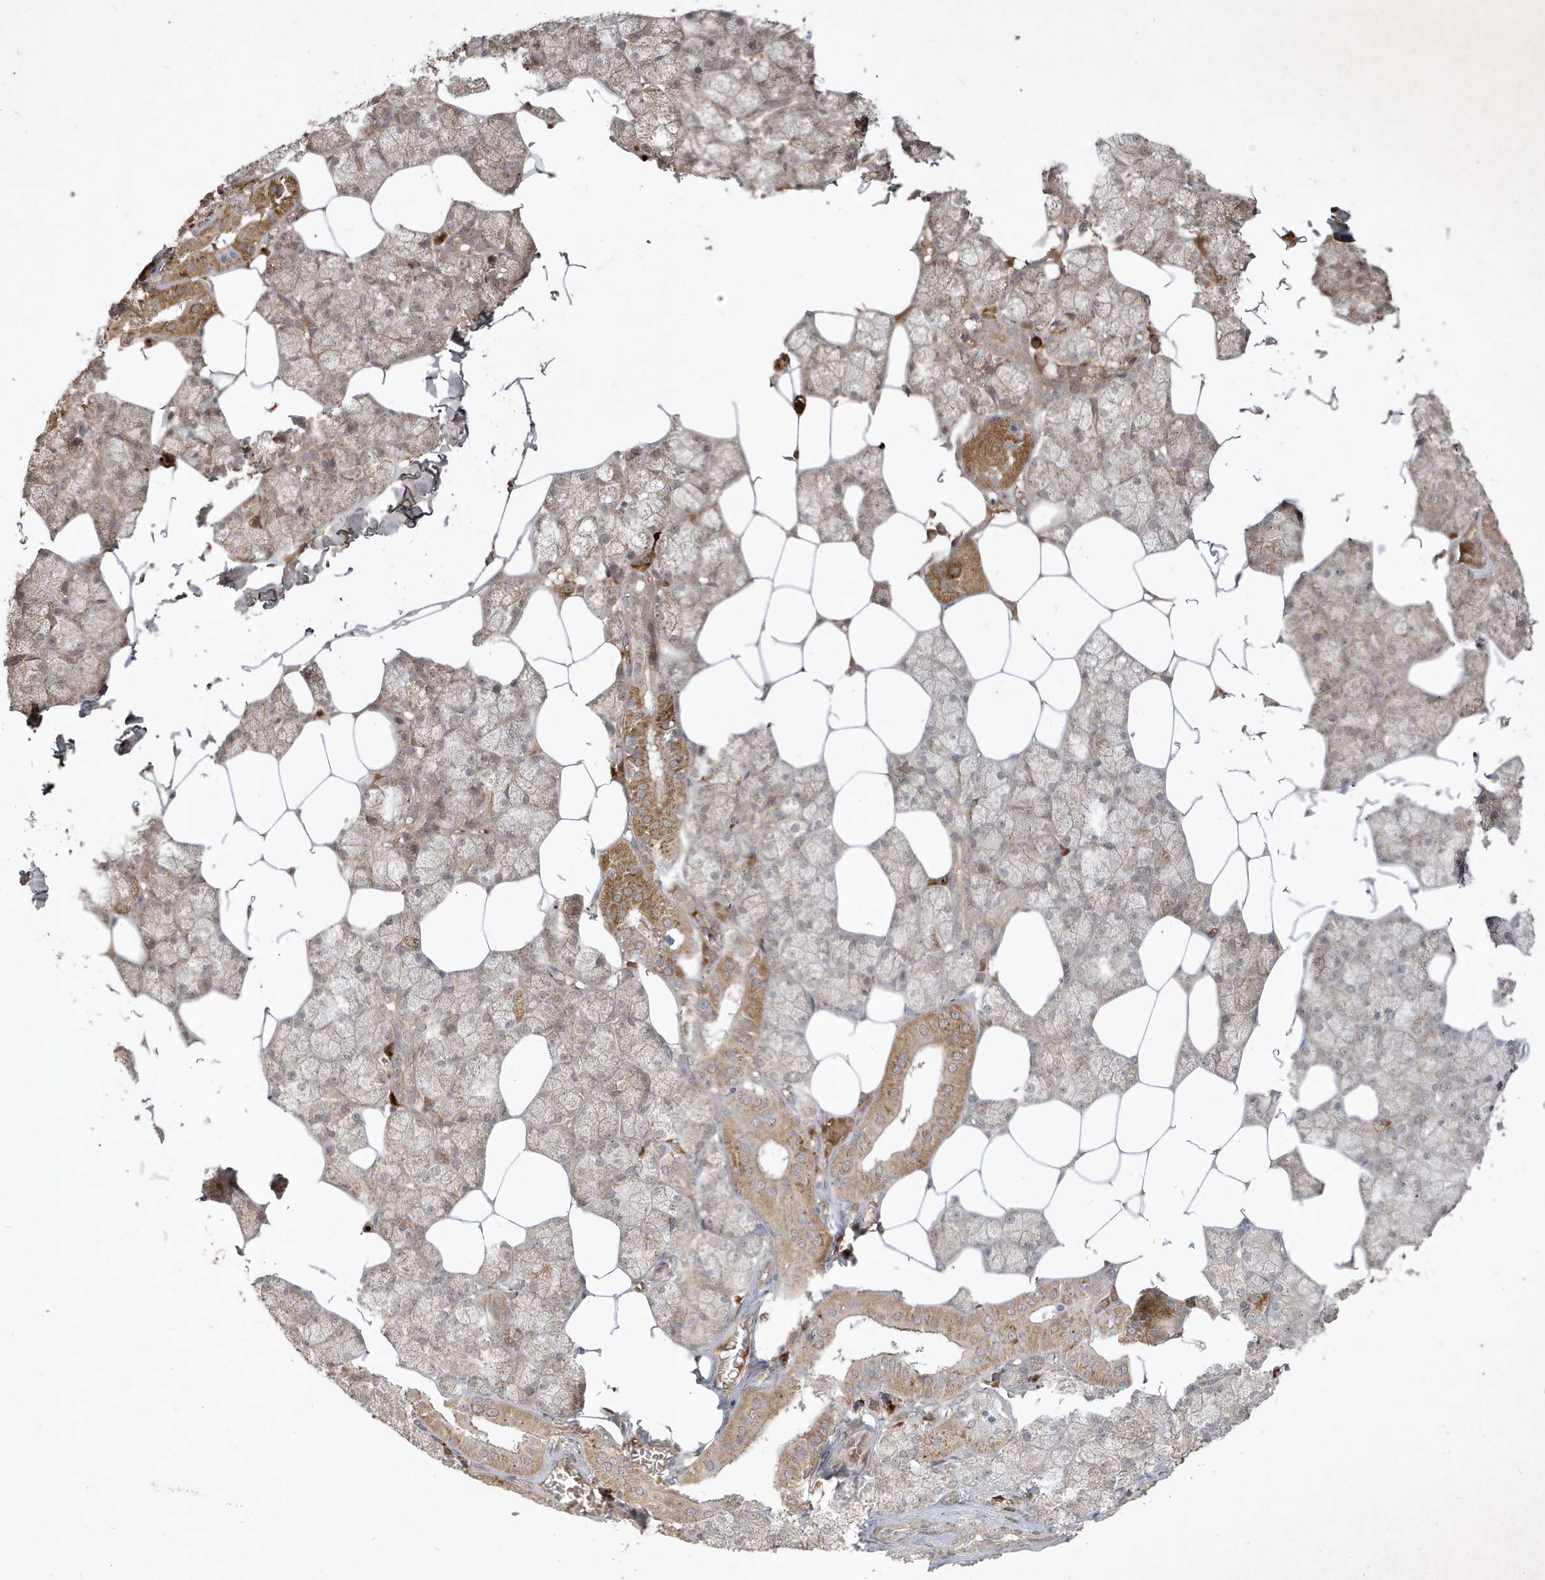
{"staining": {"intensity": "moderate", "quantity": ">75%", "location": "cytoplasmic/membranous"}, "tissue": "salivary gland", "cell_type": "Glandular cells", "image_type": "normal", "snomed": [{"axis": "morphology", "description": "Normal tissue, NOS"}, {"axis": "topography", "description": "Salivary gland"}], "caption": "Moderate cytoplasmic/membranous protein expression is present in about >75% of glandular cells in salivary gland. The protein of interest is stained brown, and the nuclei are stained in blue (DAB IHC with brightfield microscopy, high magnification).", "gene": "FAM83C", "patient": {"sex": "male", "age": 62}}